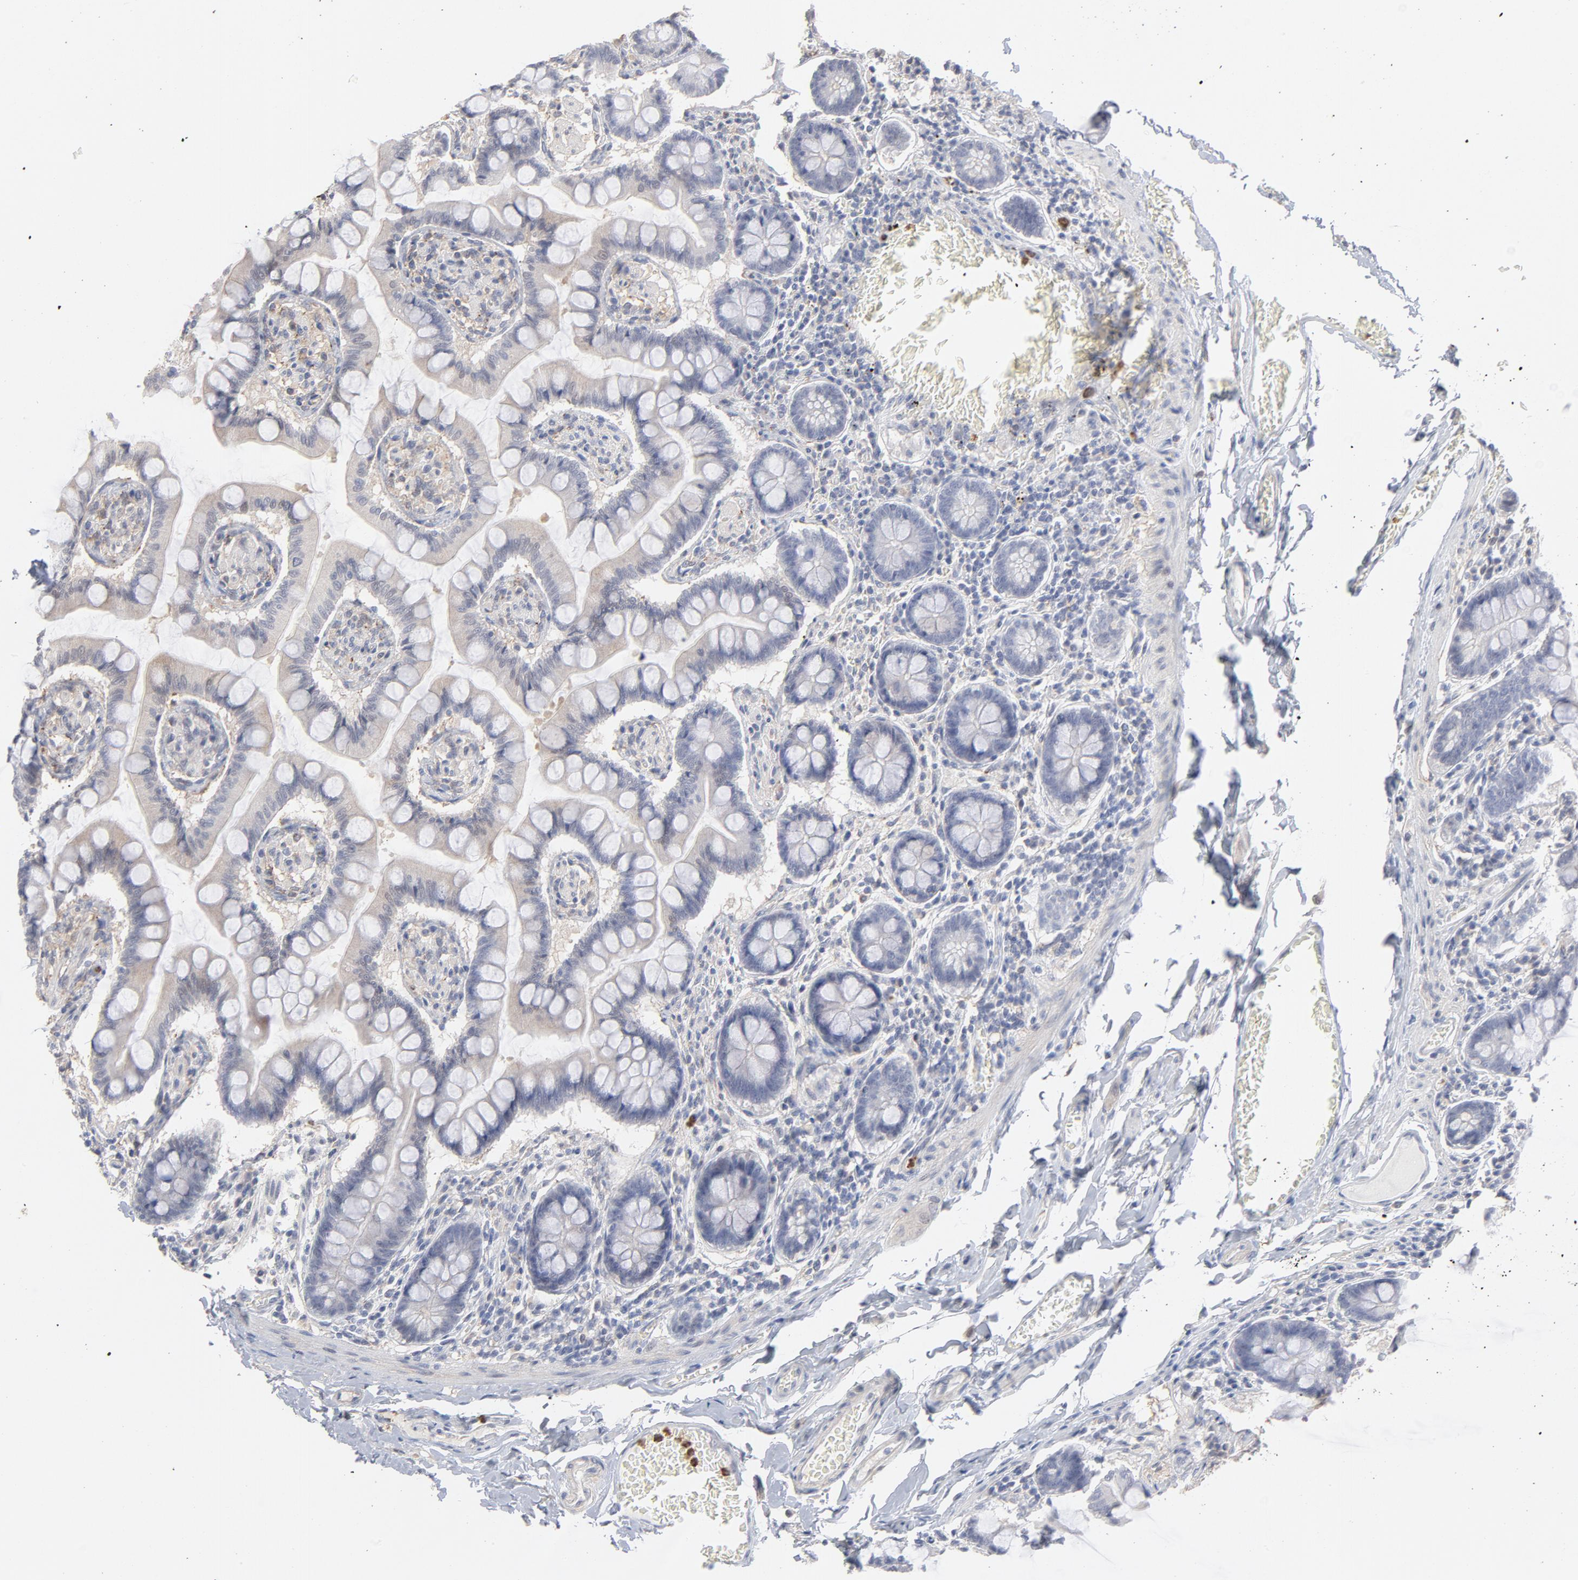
{"staining": {"intensity": "weak", "quantity": "25%-75%", "location": "cytoplasmic/membranous"}, "tissue": "small intestine", "cell_type": "Glandular cells", "image_type": "normal", "snomed": [{"axis": "morphology", "description": "Normal tissue, NOS"}, {"axis": "topography", "description": "Small intestine"}], "caption": "This histopathology image exhibits immunohistochemistry (IHC) staining of unremarkable small intestine, with low weak cytoplasmic/membranous positivity in approximately 25%-75% of glandular cells.", "gene": "PNMA1", "patient": {"sex": "male", "age": 41}}